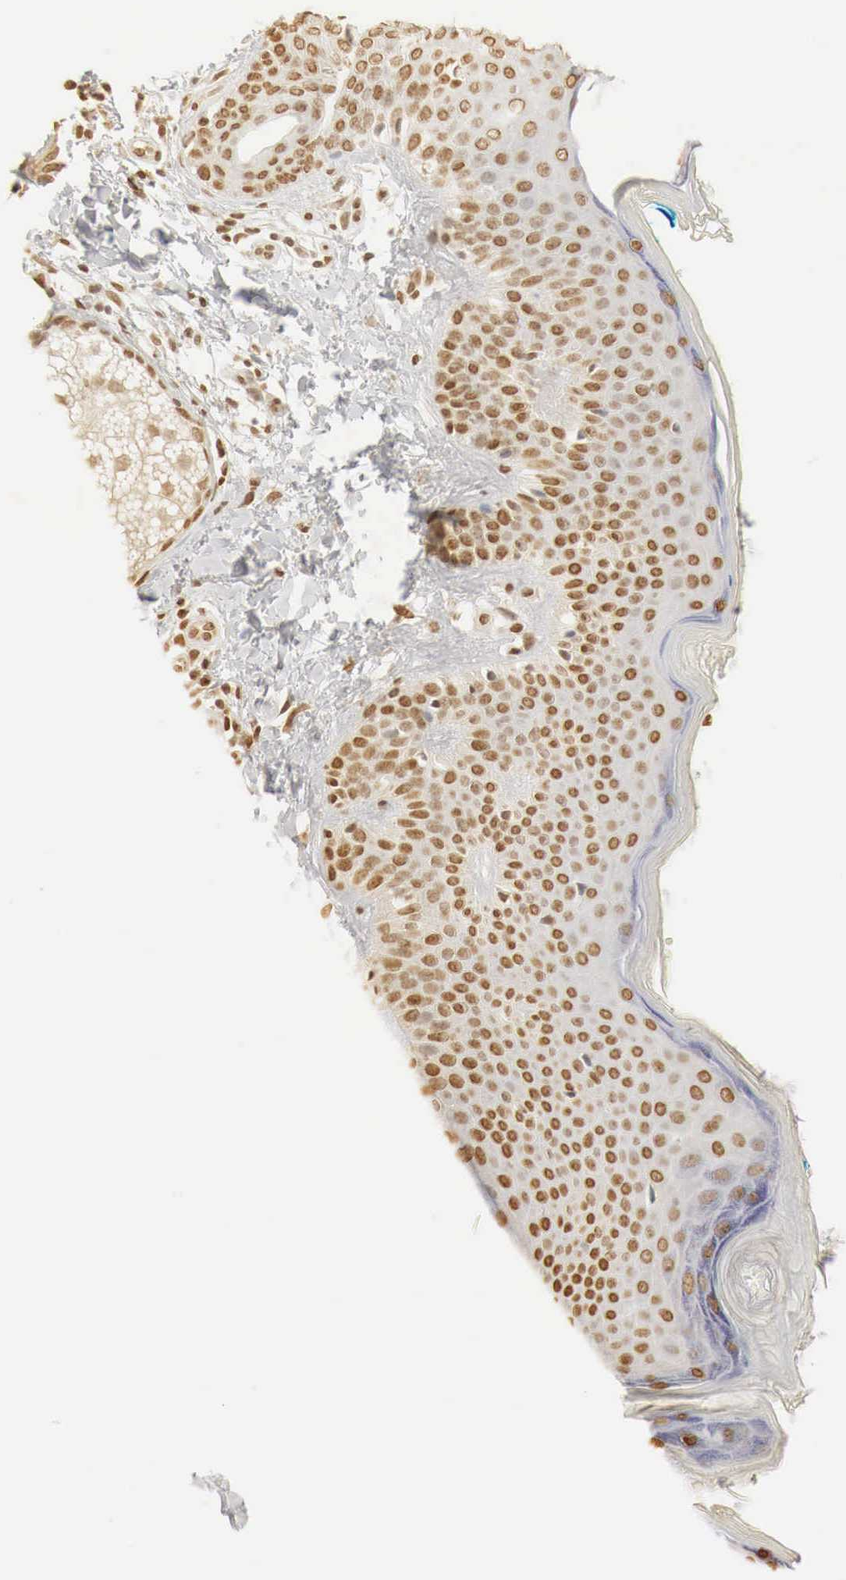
{"staining": {"intensity": "moderate", "quantity": ">75%", "location": "nuclear"}, "tissue": "skin", "cell_type": "Fibroblasts", "image_type": "normal", "snomed": [{"axis": "morphology", "description": "Normal tissue, NOS"}, {"axis": "topography", "description": "Skin"}], "caption": "Immunohistochemical staining of unremarkable skin reveals moderate nuclear protein expression in about >75% of fibroblasts.", "gene": "ERBB4", "patient": {"sex": "female", "age": 17}}